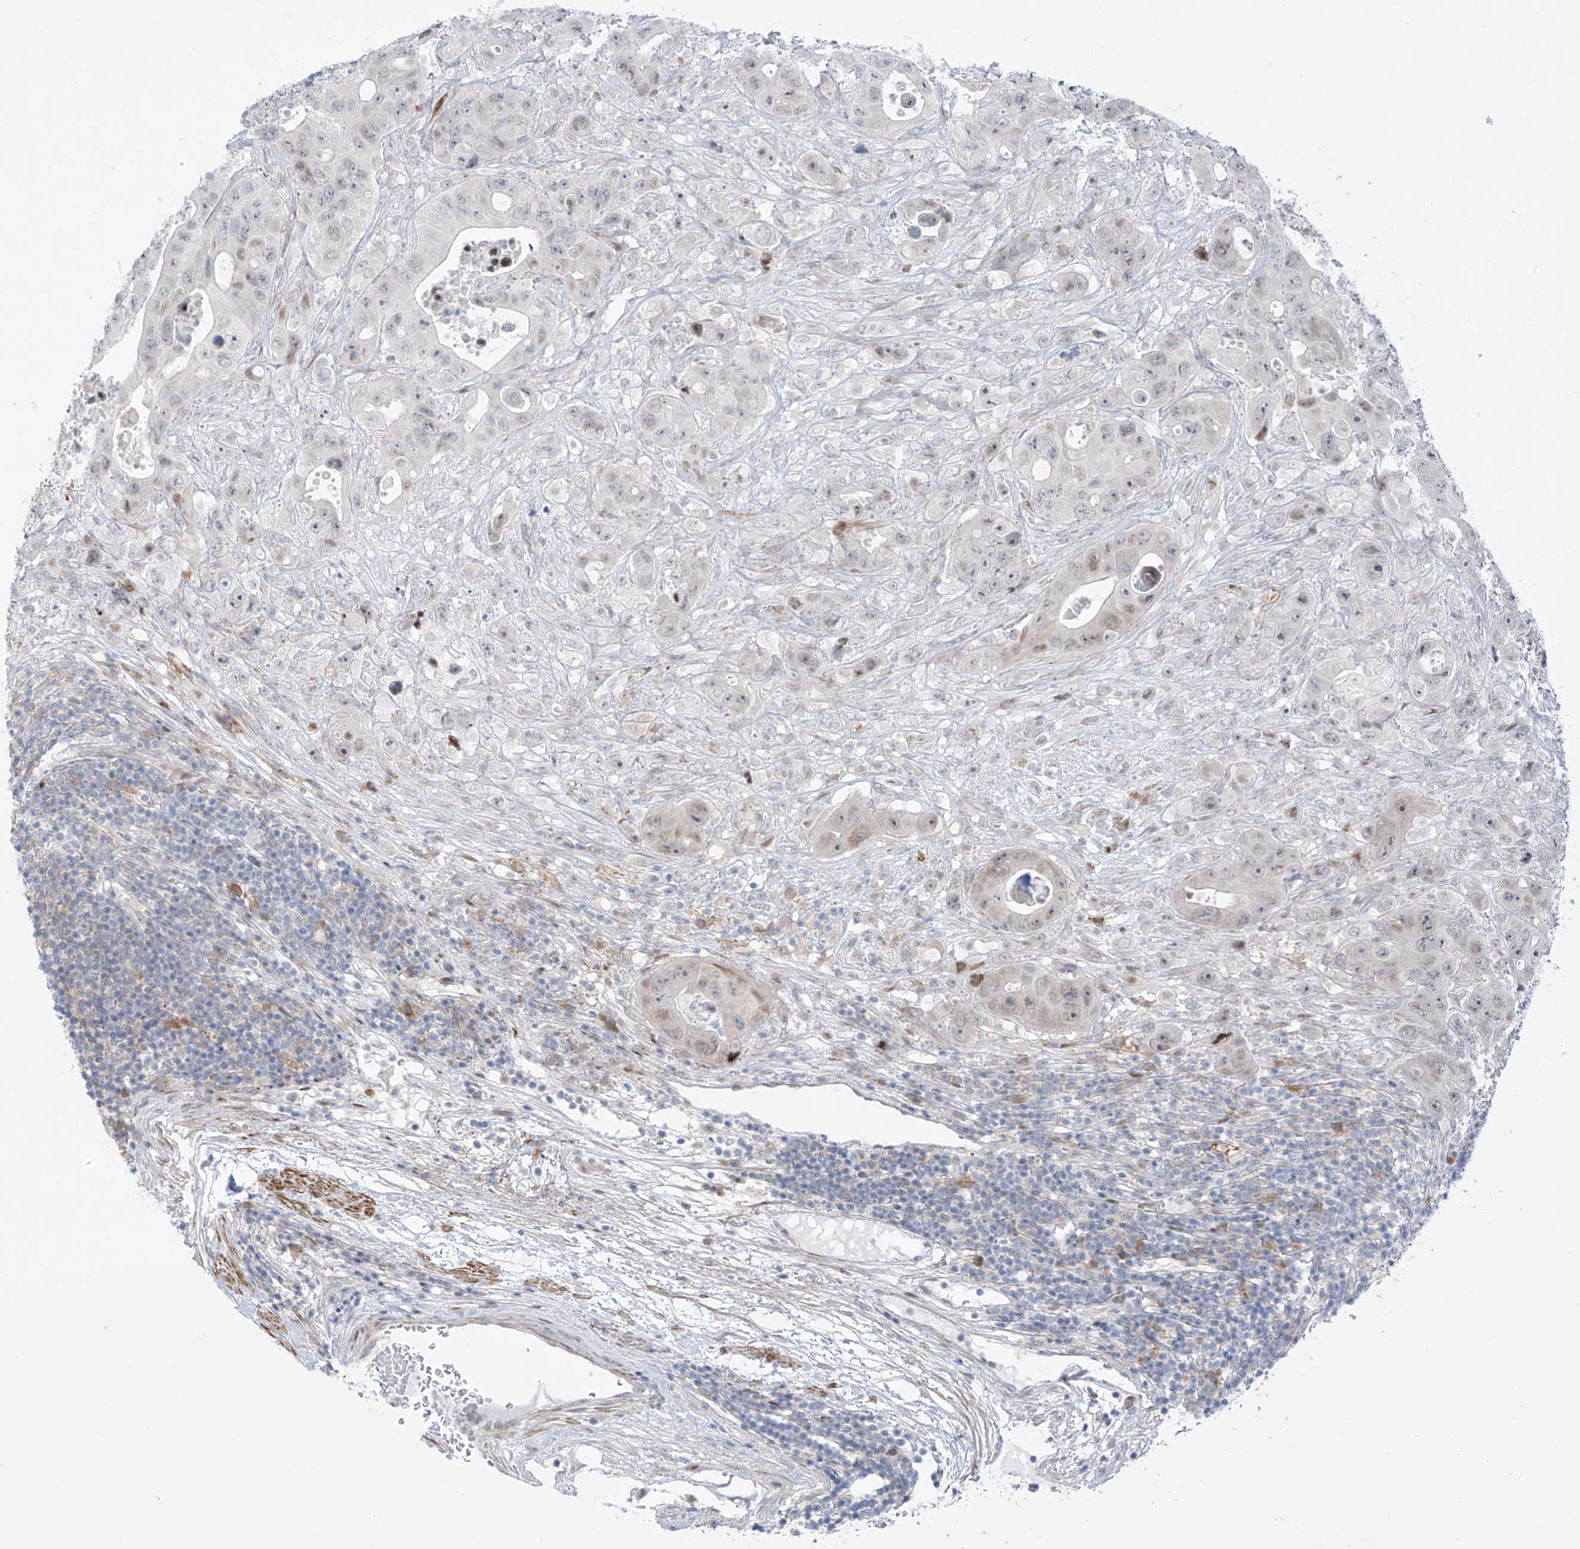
{"staining": {"intensity": "moderate", "quantity": "<25%", "location": "nuclear"}, "tissue": "colorectal cancer", "cell_type": "Tumor cells", "image_type": "cancer", "snomed": [{"axis": "morphology", "description": "Adenocarcinoma, NOS"}, {"axis": "topography", "description": "Colon"}], "caption": "Colorectal cancer stained for a protein (brown) exhibits moderate nuclear positive expression in about <25% of tumor cells.", "gene": "LIN9", "patient": {"sex": "female", "age": 46}}